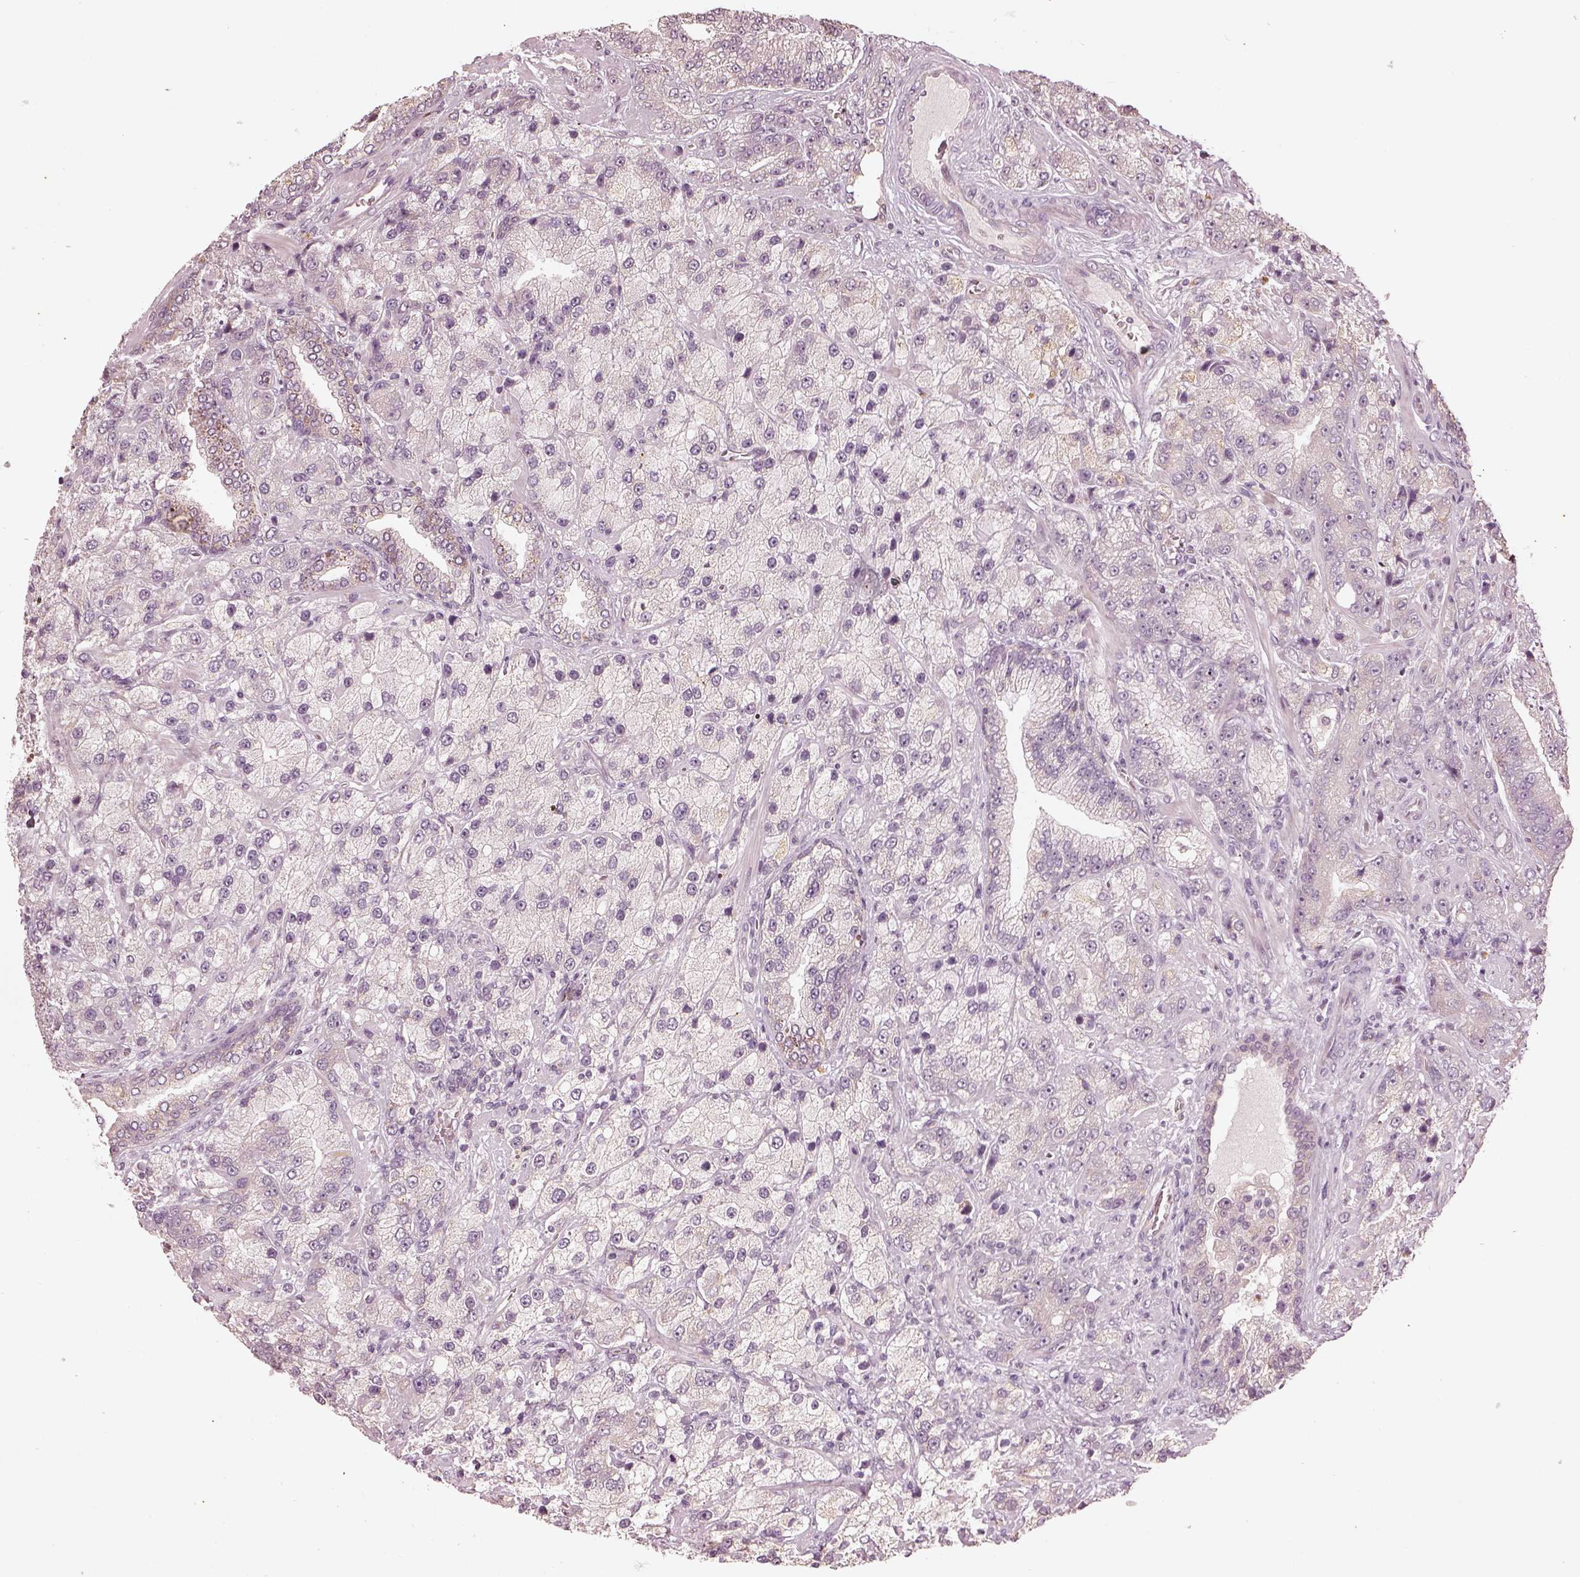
{"staining": {"intensity": "negative", "quantity": "none", "location": "none"}, "tissue": "prostate cancer", "cell_type": "Tumor cells", "image_type": "cancer", "snomed": [{"axis": "morphology", "description": "Adenocarcinoma, NOS"}, {"axis": "topography", "description": "Prostate"}], "caption": "A high-resolution micrograph shows immunohistochemistry staining of prostate cancer (adenocarcinoma), which shows no significant expression in tumor cells.", "gene": "CRB1", "patient": {"sex": "male", "age": 63}}